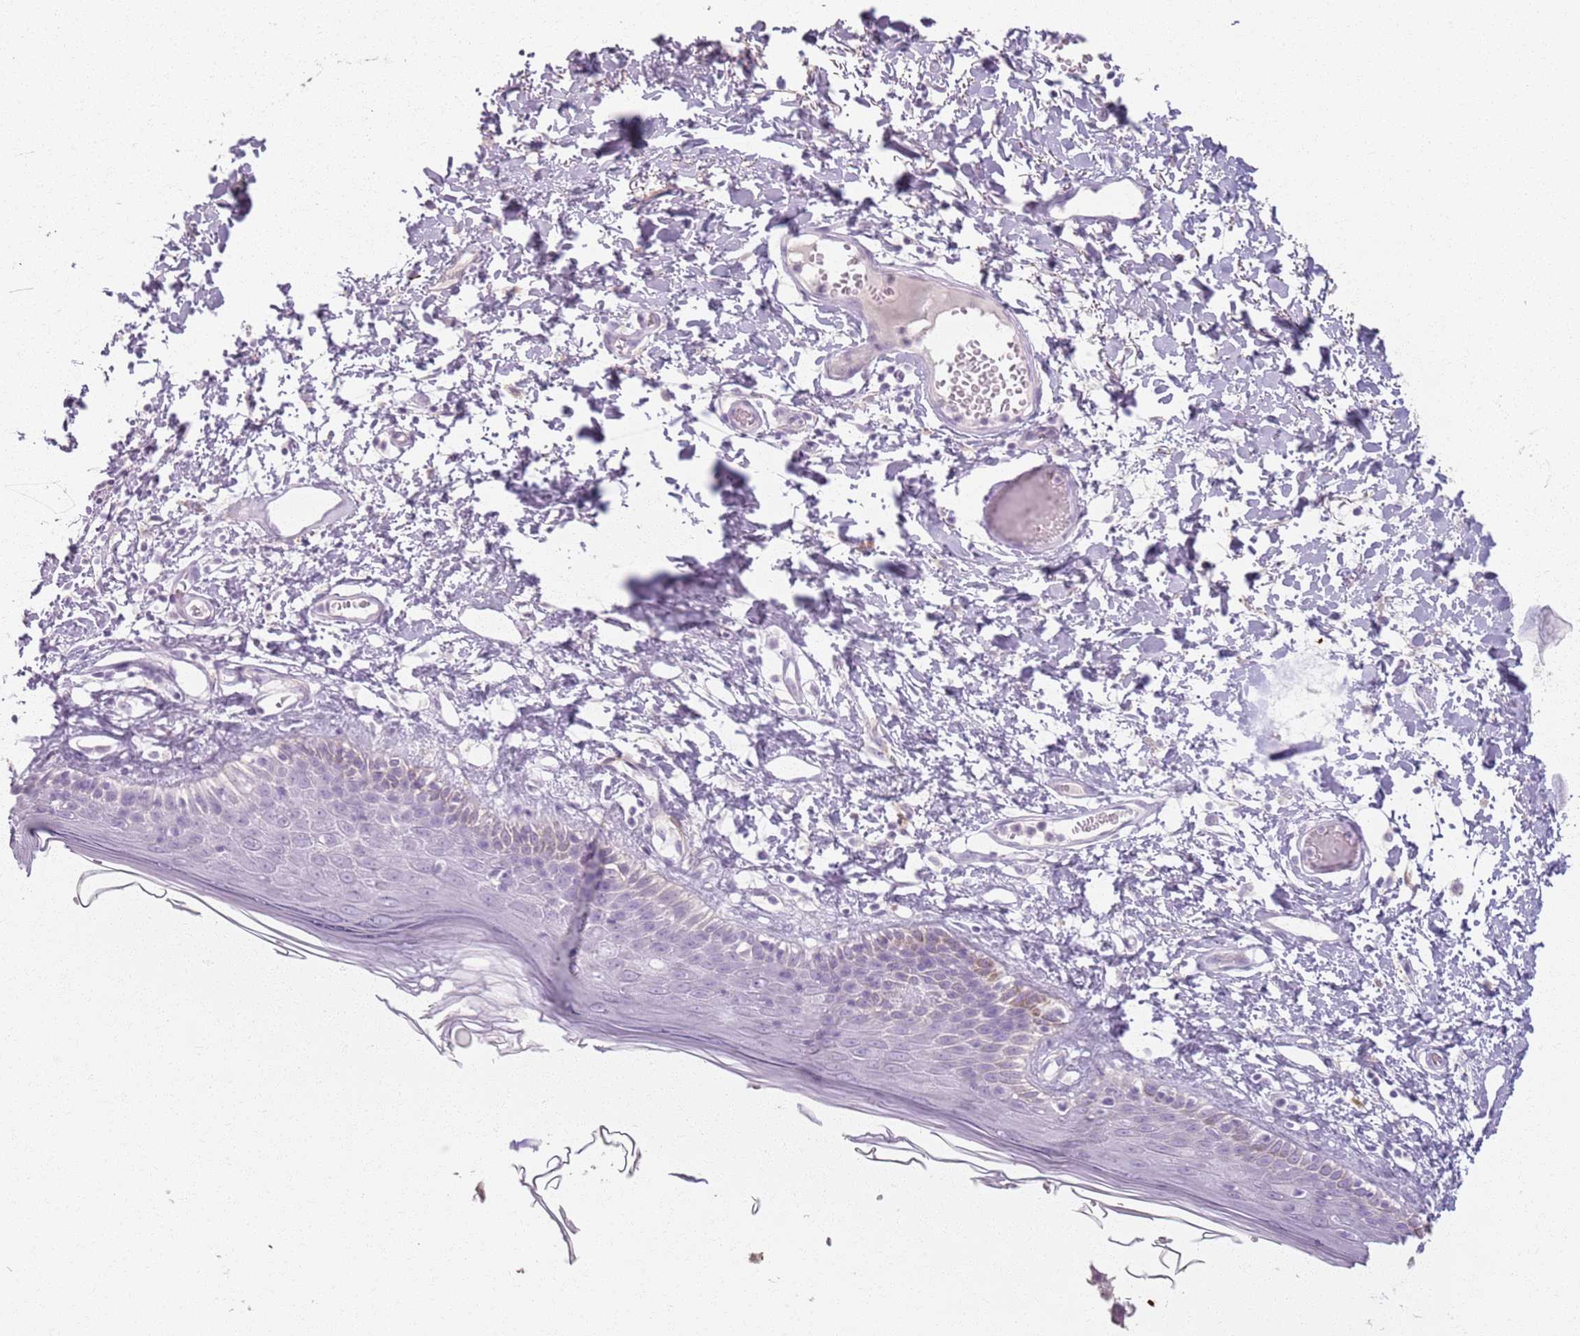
{"staining": {"intensity": "negative", "quantity": "none", "location": "none"}, "tissue": "skin", "cell_type": "Epidermal cells", "image_type": "normal", "snomed": [{"axis": "morphology", "description": "Normal tissue, NOS"}, {"axis": "topography", "description": "Adipose tissue"}, {"axis": "topography", "description": "Vascular tissue"}, {"axis": "topography", "description": "Vulva"}, {"axis": "topography", "description": "Peripheral nerve tissue"}], "caption": "This is a micrograph of immunohistochemistry (IHC) staining of unremarkable skin, which shows no positivity in epidermal cells. (DAB IHC, high magnification).", "gene": "GDPGP1", "patient": {"sex": "female", "age": 86}}